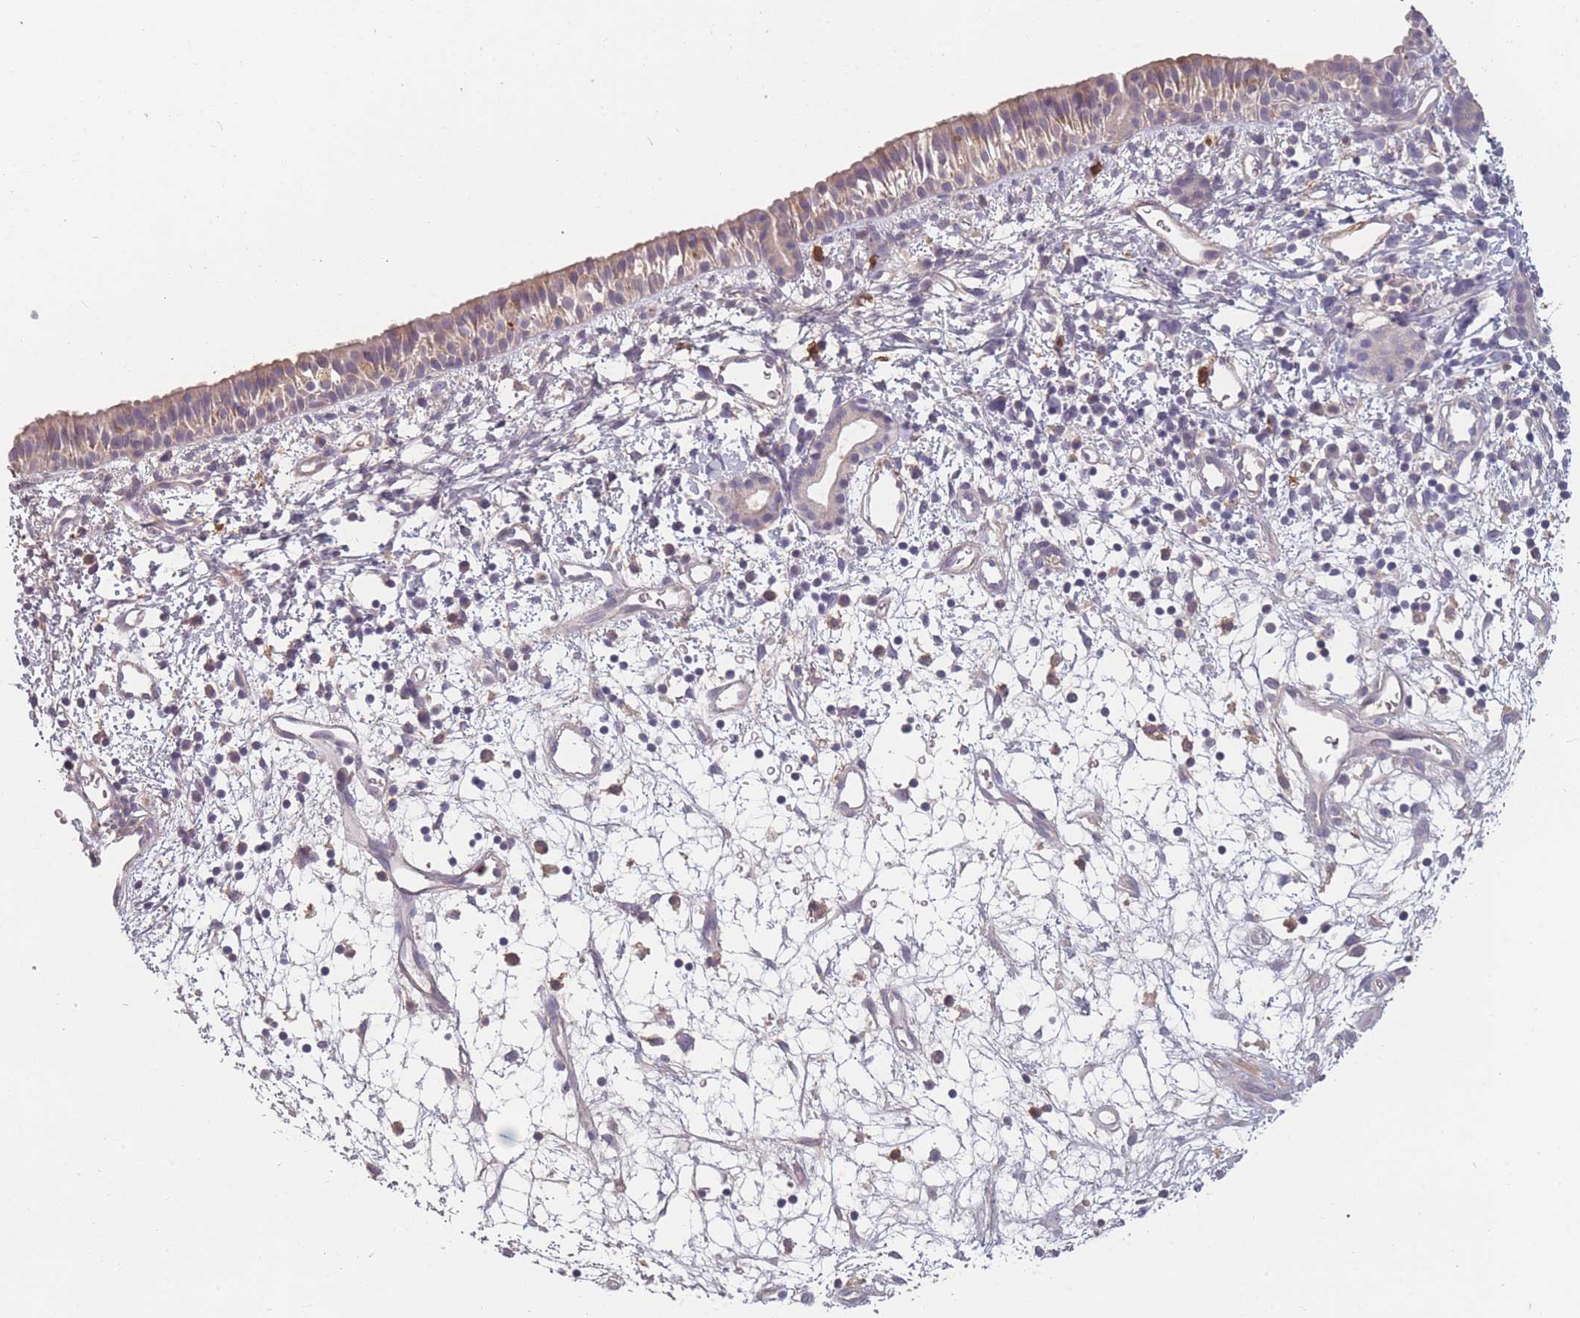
{"staining": {"intensity": "weak", "quantity": ">75%", "location": "cytoplasmic/membranous"}, "tissue": "nasopharynx", "cell_type": "Respiratory epithelial cells", "image_type": "normal", "snomed": [{"axis": "morphology", "description": "Normal tissue, NOS"}, {"axis": "topography", "description": "Nasopharynx"}], "caption": "Approximately >75% of respiratory epithelial cells in benign nasopharynx reveal weak cytoplasmic/membranous protein expression as visualized by brown immunohistochemical staining.", "gene": "BST1", "patient": {"sex": "male", "age": 22}}